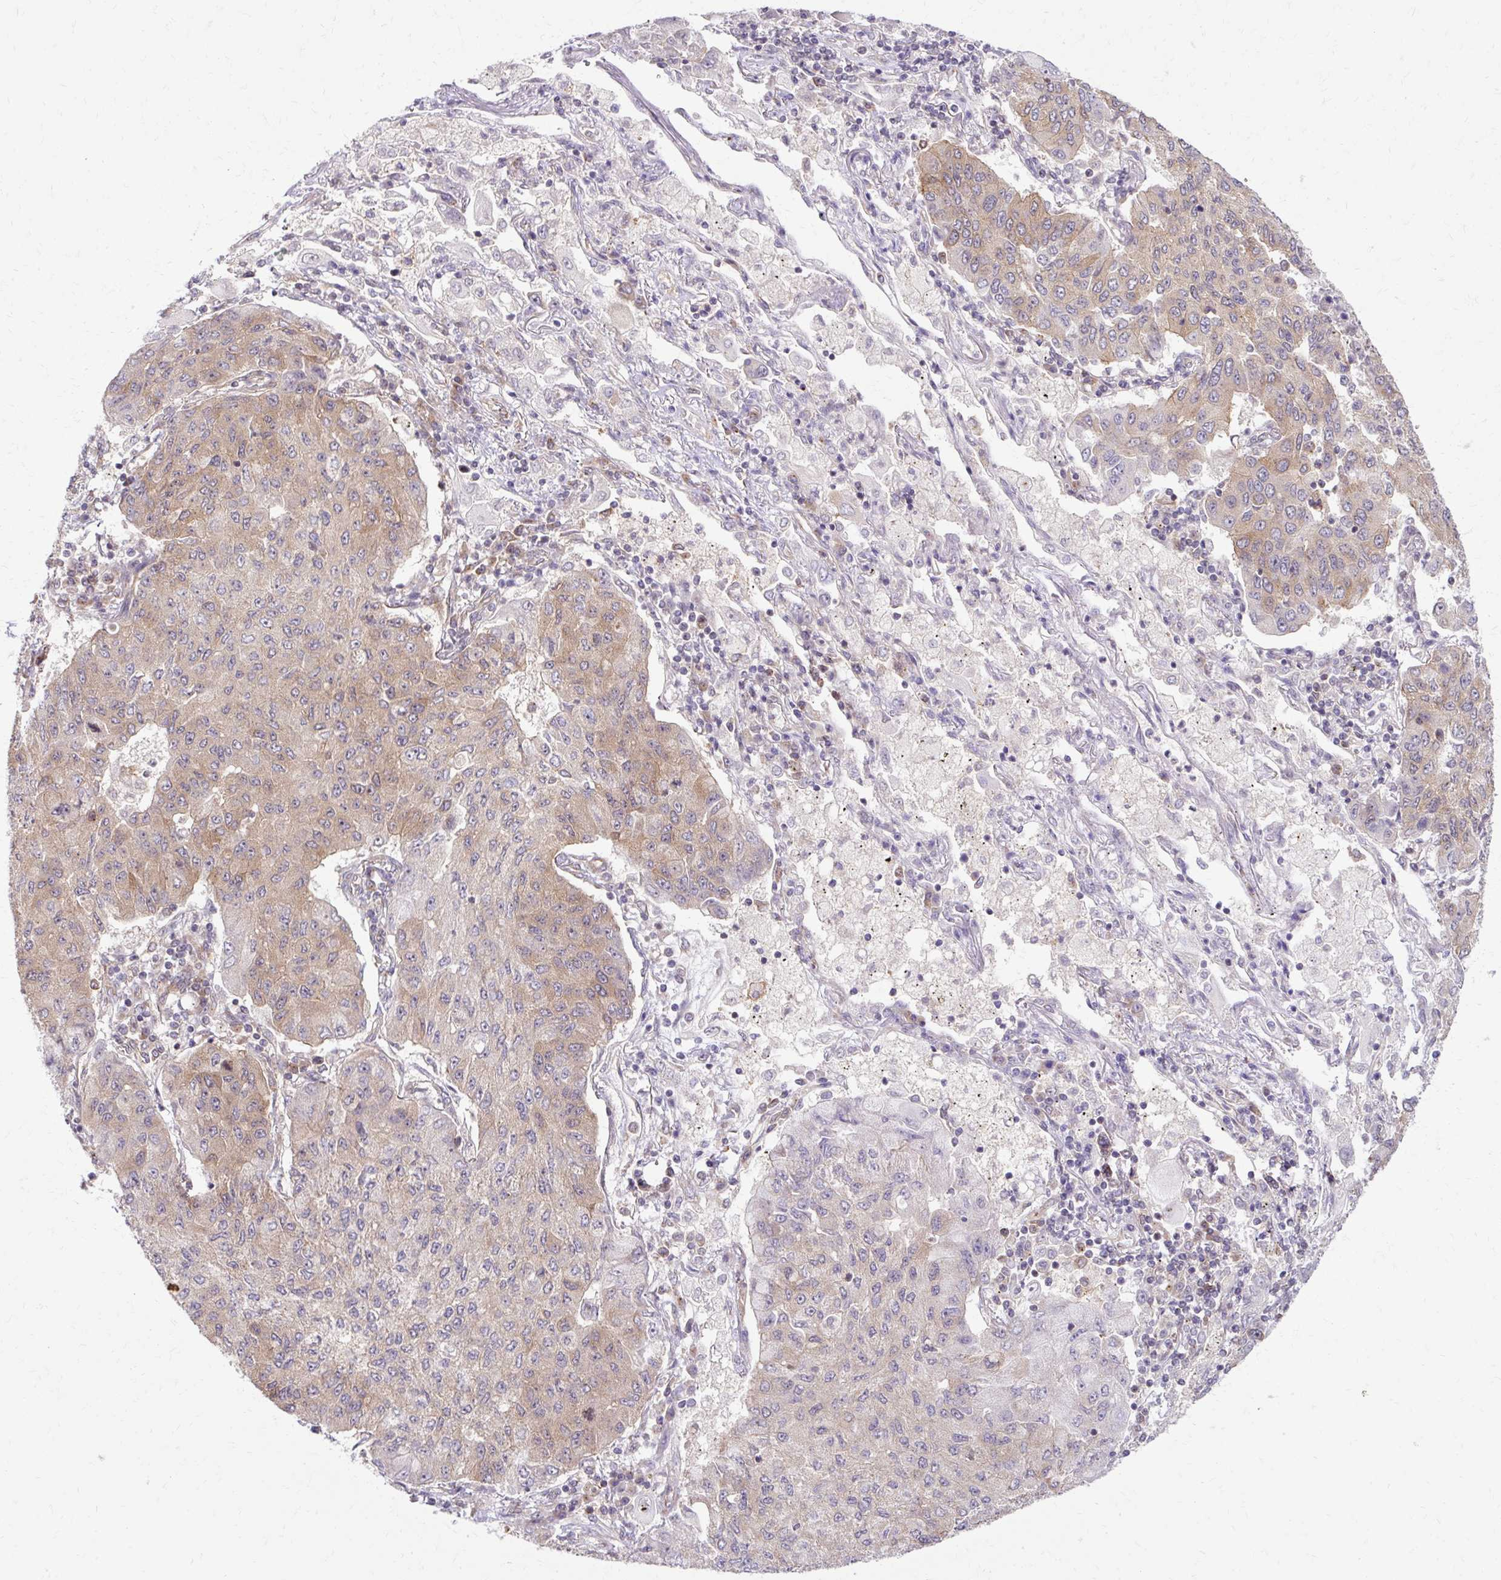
{"staining": {"intensity": "weak", "quantity": ">75%", "location": "cytoplasmic/membranous"}, "tissue": "lung cancer", "cell_type": "Tumor cells", "image_type": "cancer", "snomed": [{"axis": "morphology", "description": "Squamous cell carcinoma, NOS"}, {"axis": "topography", "description": "Lung"}], "caption": "Immunohistochemical staining of human lung squamous cell carcinoma exhibits low levels of weak cytoplasmic/membranous staining in about >75% of tumor cells.", "gene": "MZT2B", "patient": {"sex": "male", "age": 74}}